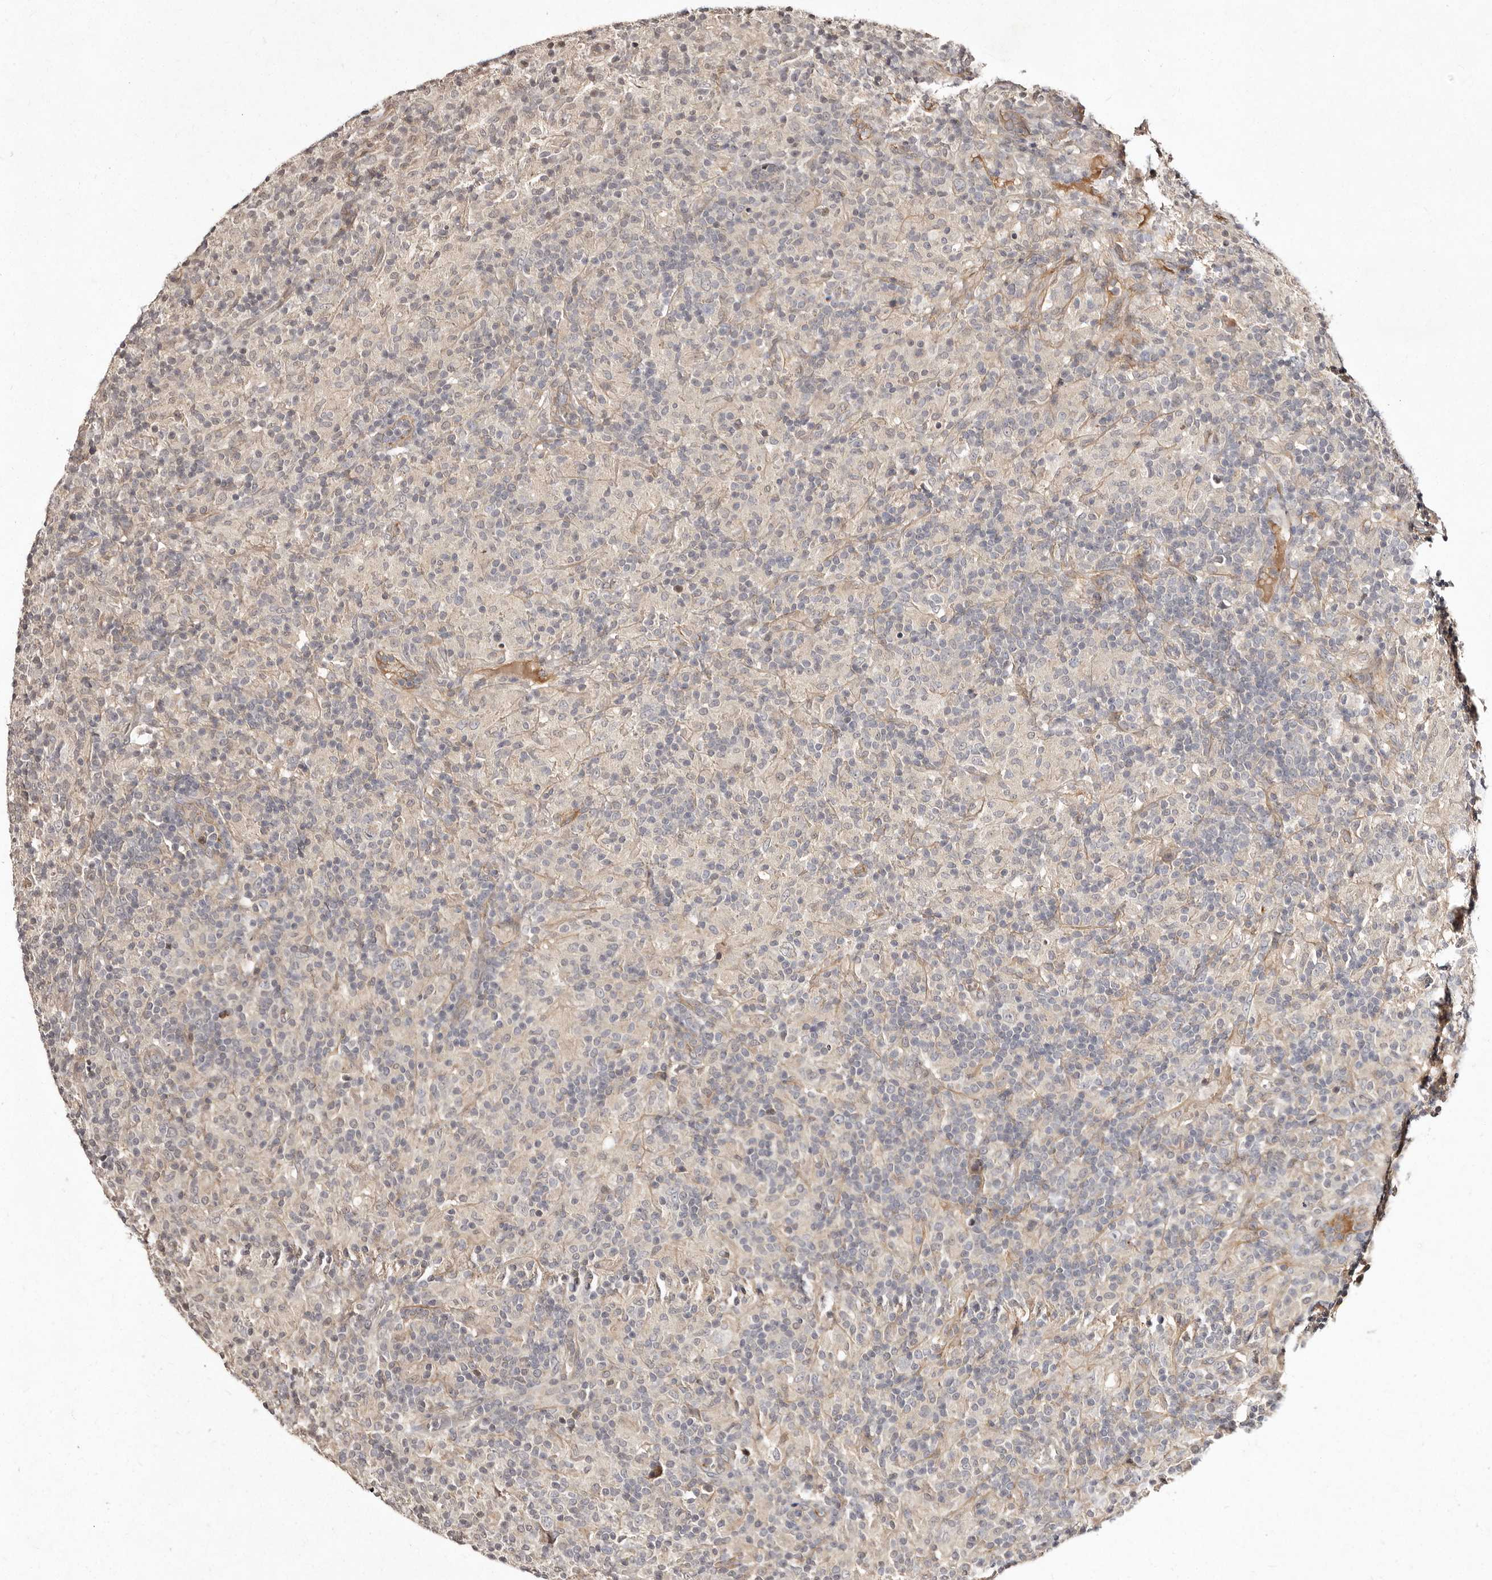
{"staining": {"intensity": "negative", "quantity": "none", "location": "none"}, "tissue": "lymphoma", "cell_type": "Tumor cells", "image_type": "cancer", "snomed": [{"axis": "morphology", "description": "Hodgkin's disease, NOS"}, {"axis": "topography", "description": "Lymph node"}], "caption": "A histopathology image of lymphoma stained for a protein reveals no brown staining in tumor cells.", "gene": "LCORL", "patient": {"sex": "male", "age": 70}}